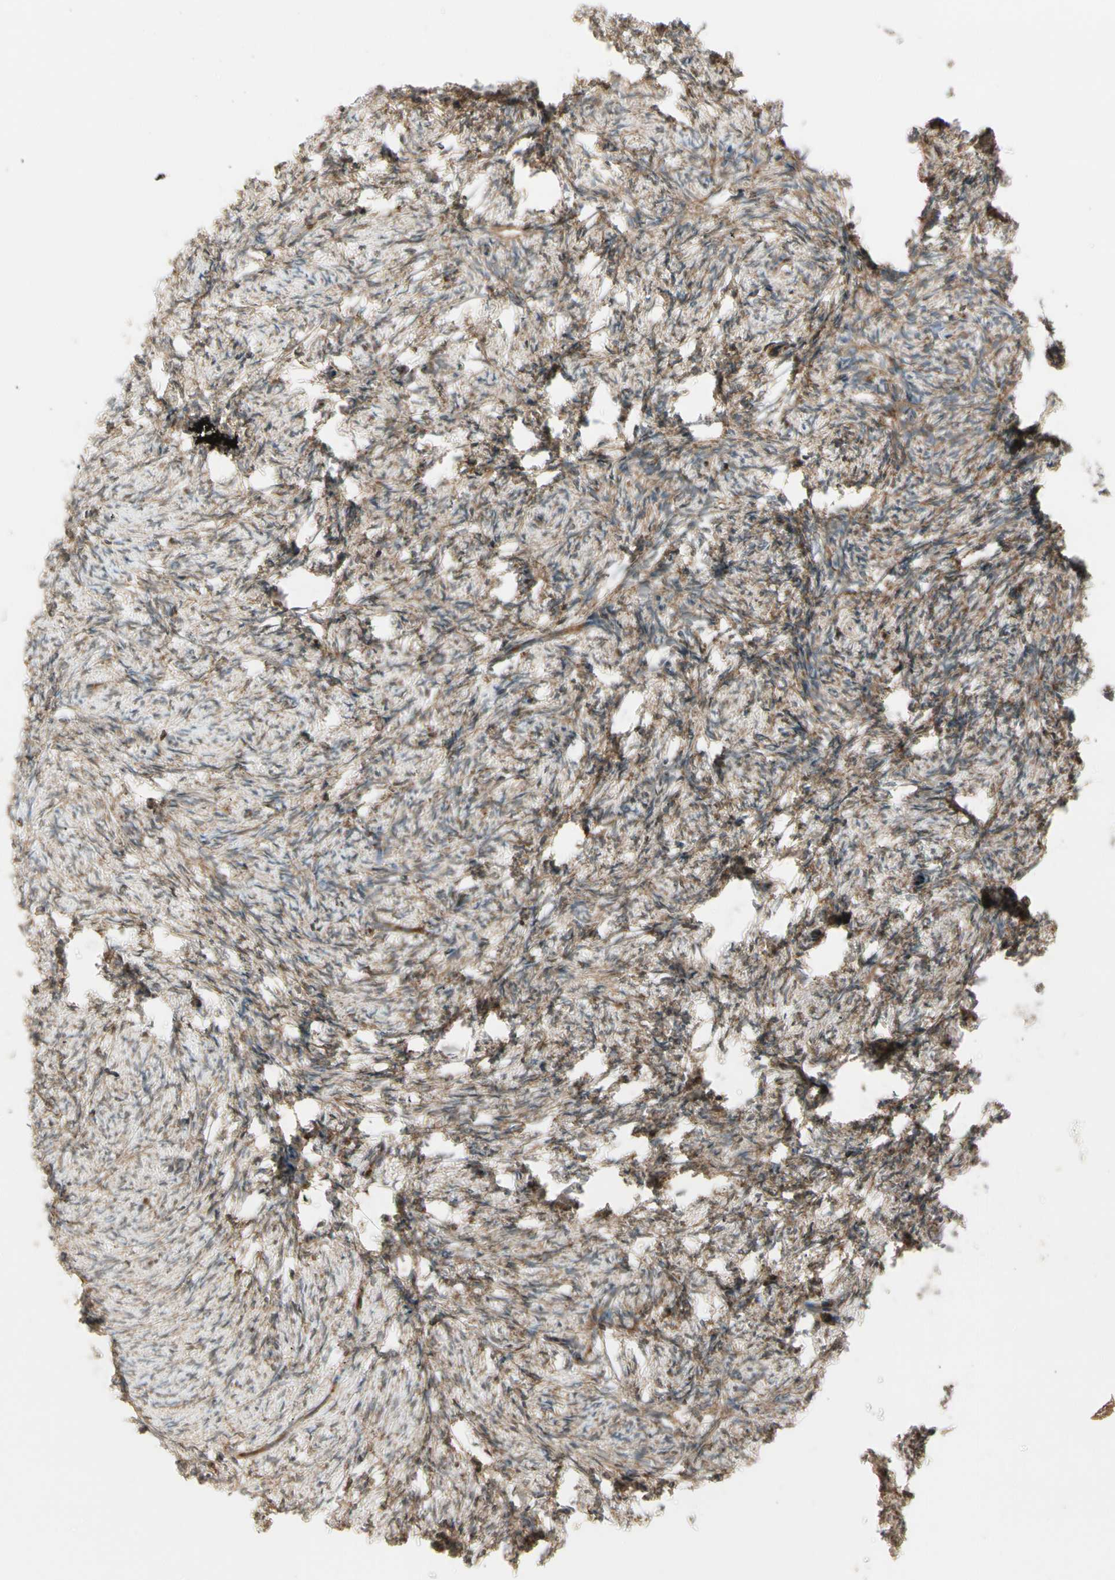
{"staining": {"intensity": "weak", "quantity": ">75%", "location": "cytoplasmic/membranous"}, "tissue": "ovary", "cell_type": "Ovarian stroma cells", "image_type": "normal", "snomed": [{"axis": "morphology", "description": "Normal tissue, NOS"}, {"axis": "topography", "description": "Ovary"}], "caption": "Immunohistochemistry (IHC) photomicrograph of unremarkable ovary stained for a protein (brown), which displays low levels of weak cytoplasmic/membranous expression in about >75% of ovarian stroma cells.", "gene": "OXSR1", "patient": {"sex": "female", "age": 60}}